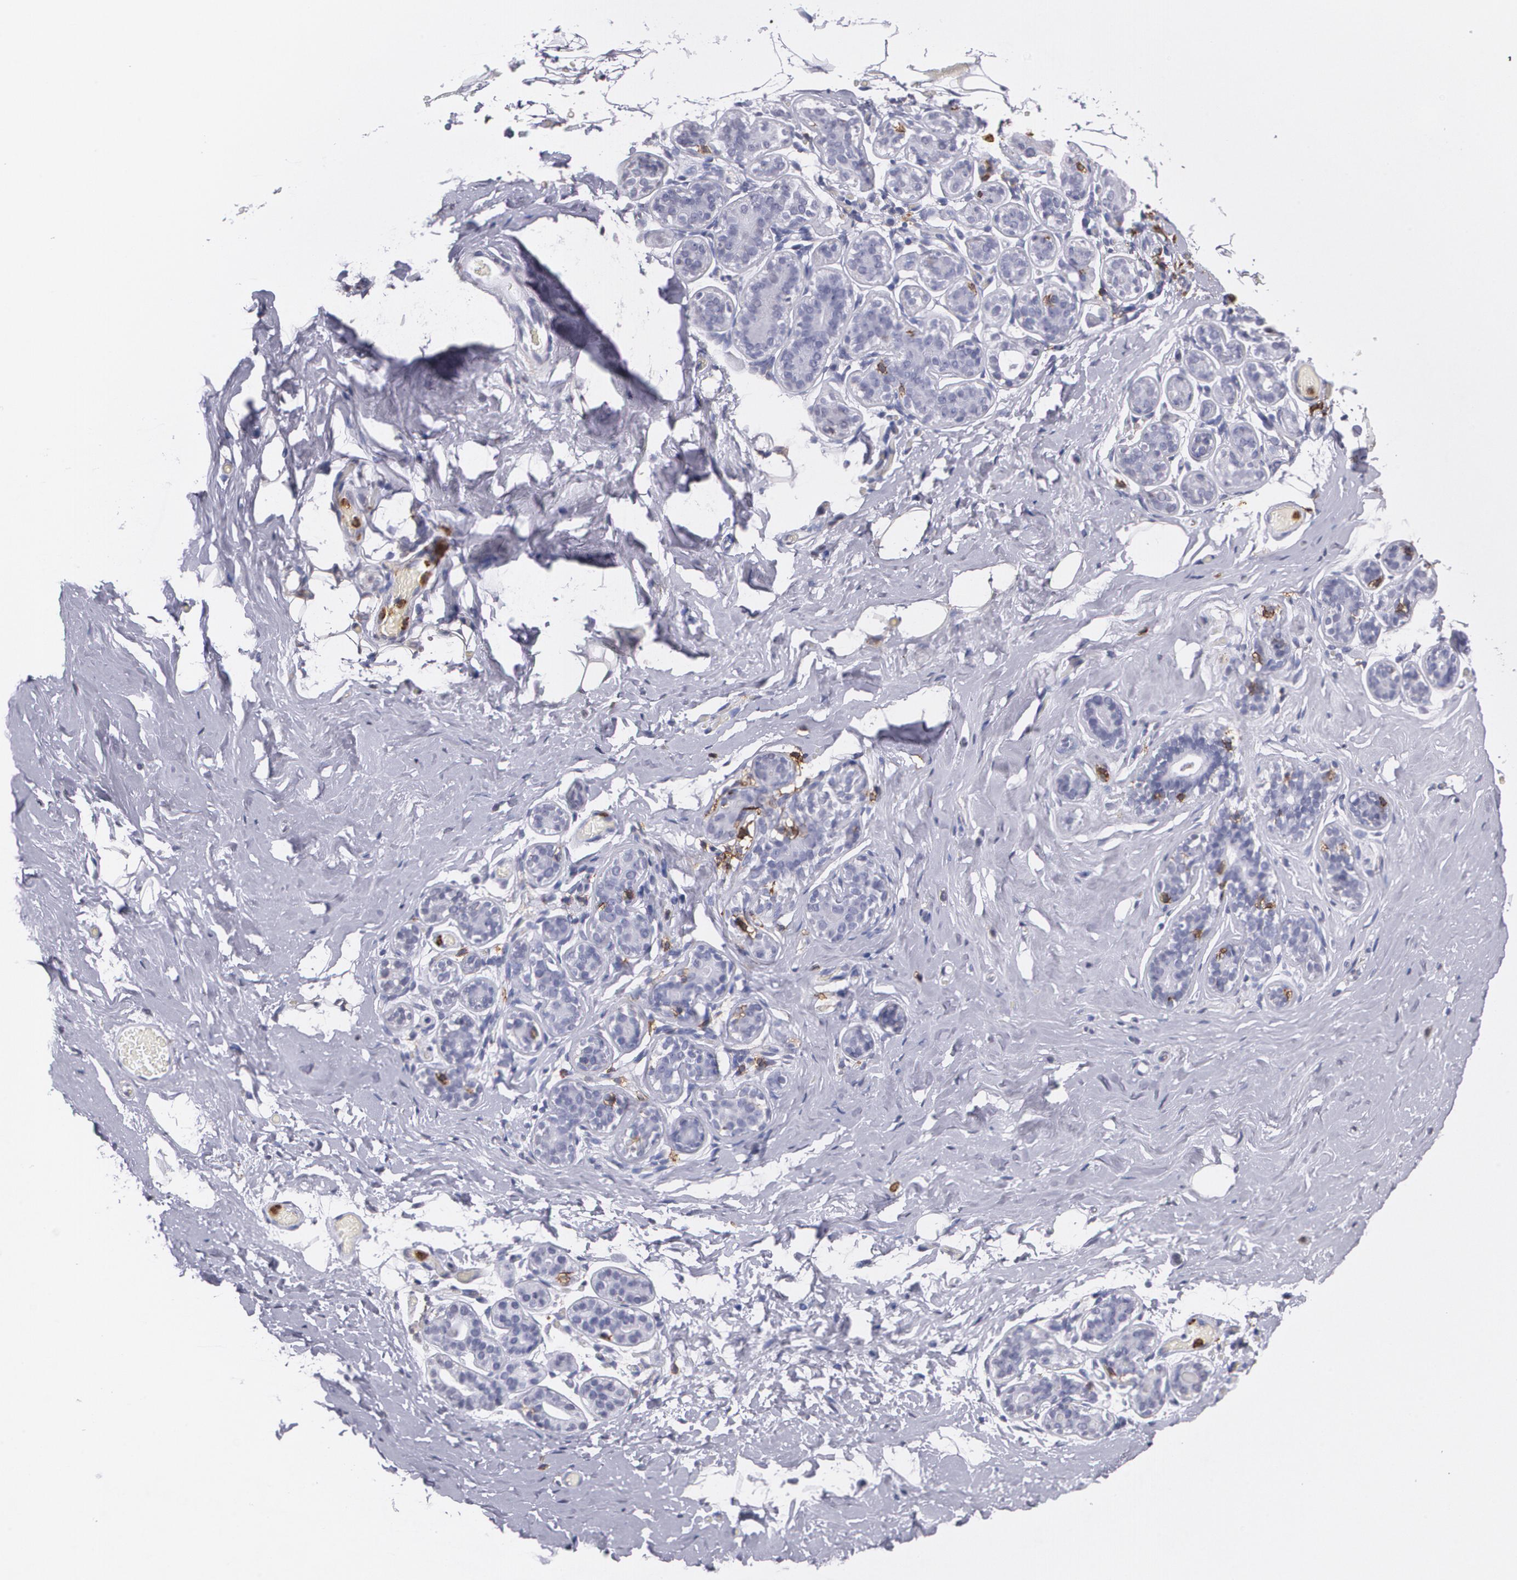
{"staining": {"intensity": "negative", "quantity": "none", "location": "none"}, "tissue": "breast", "cell_type": "Adipocytes", "image_type": "normal", "snomed": [{"axis": "morphology", "description": "Normal tissue, NOS"}, {"axis": "topography", "description": "Breast"}, {"axis": "topography", "description": "Soft tissue"}], "caption": "IHC image of unremarkable human breast stained for a protein (brown), which reveals no positivity in adipocytes.", "gene": "PTPRC", "patient": {"sex": "female", "age": 75}}